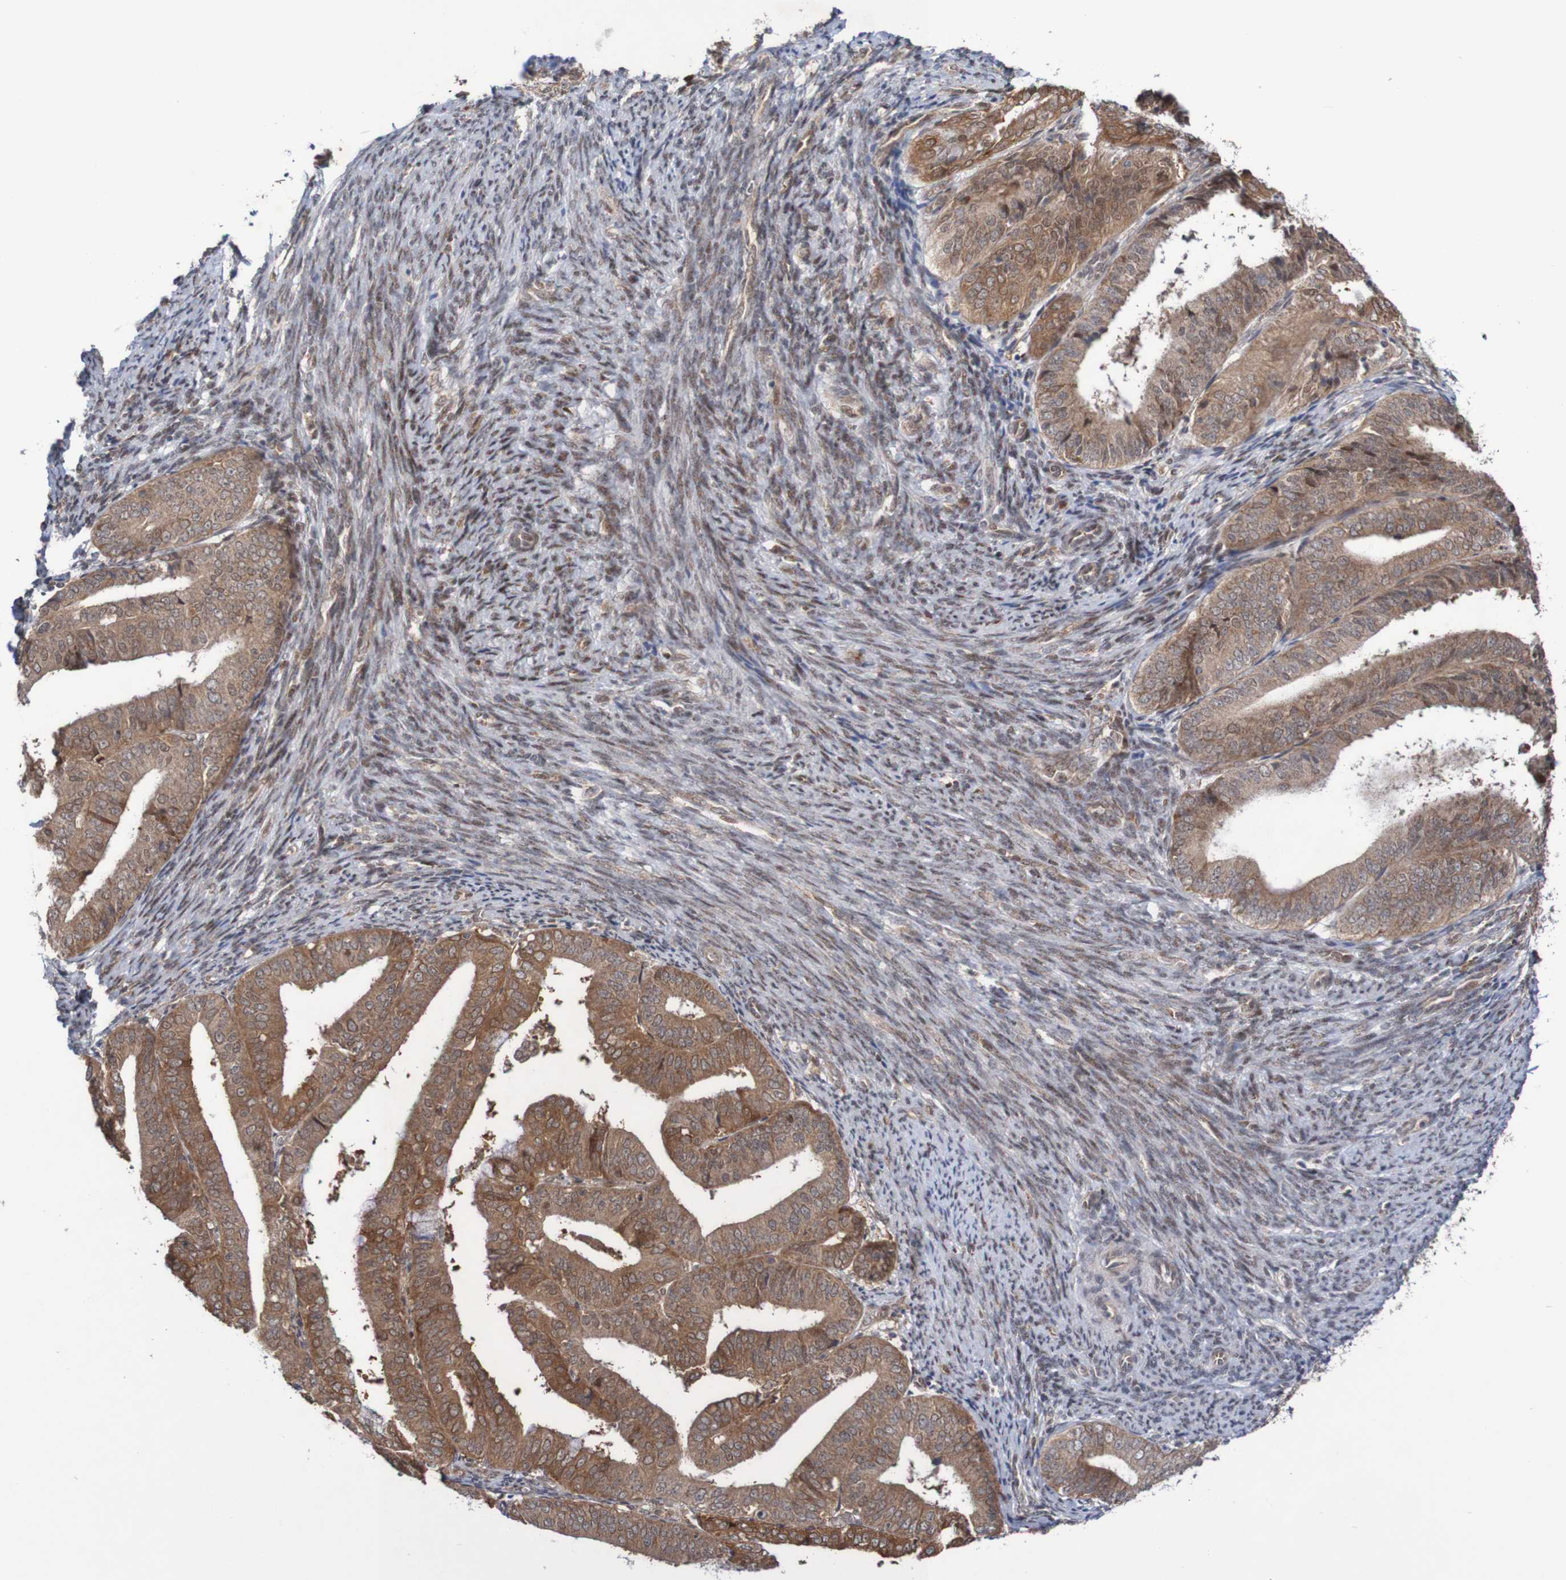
{"staining": {"intensity": "moderate", "quantity": ">75%", "location": "cytoplasmic/membranous"}, "tissue": "endometrial cancer", "cell_type": "Tumor cells", "image_type": "cancer", "snomed": [{"axis": "morphology", "description": "Adenocarcinoma, NOS"}, {"axis": "topography", "description": "Endometrium"}], "caption": "Protein analysis of endometrial adenocarcinoma tissue displays moderate cytoplasmic/membranous expression in about >75% of tumor cells.", "gene": "ITLN1", "patient": {"sex": "female", "age": 63}}